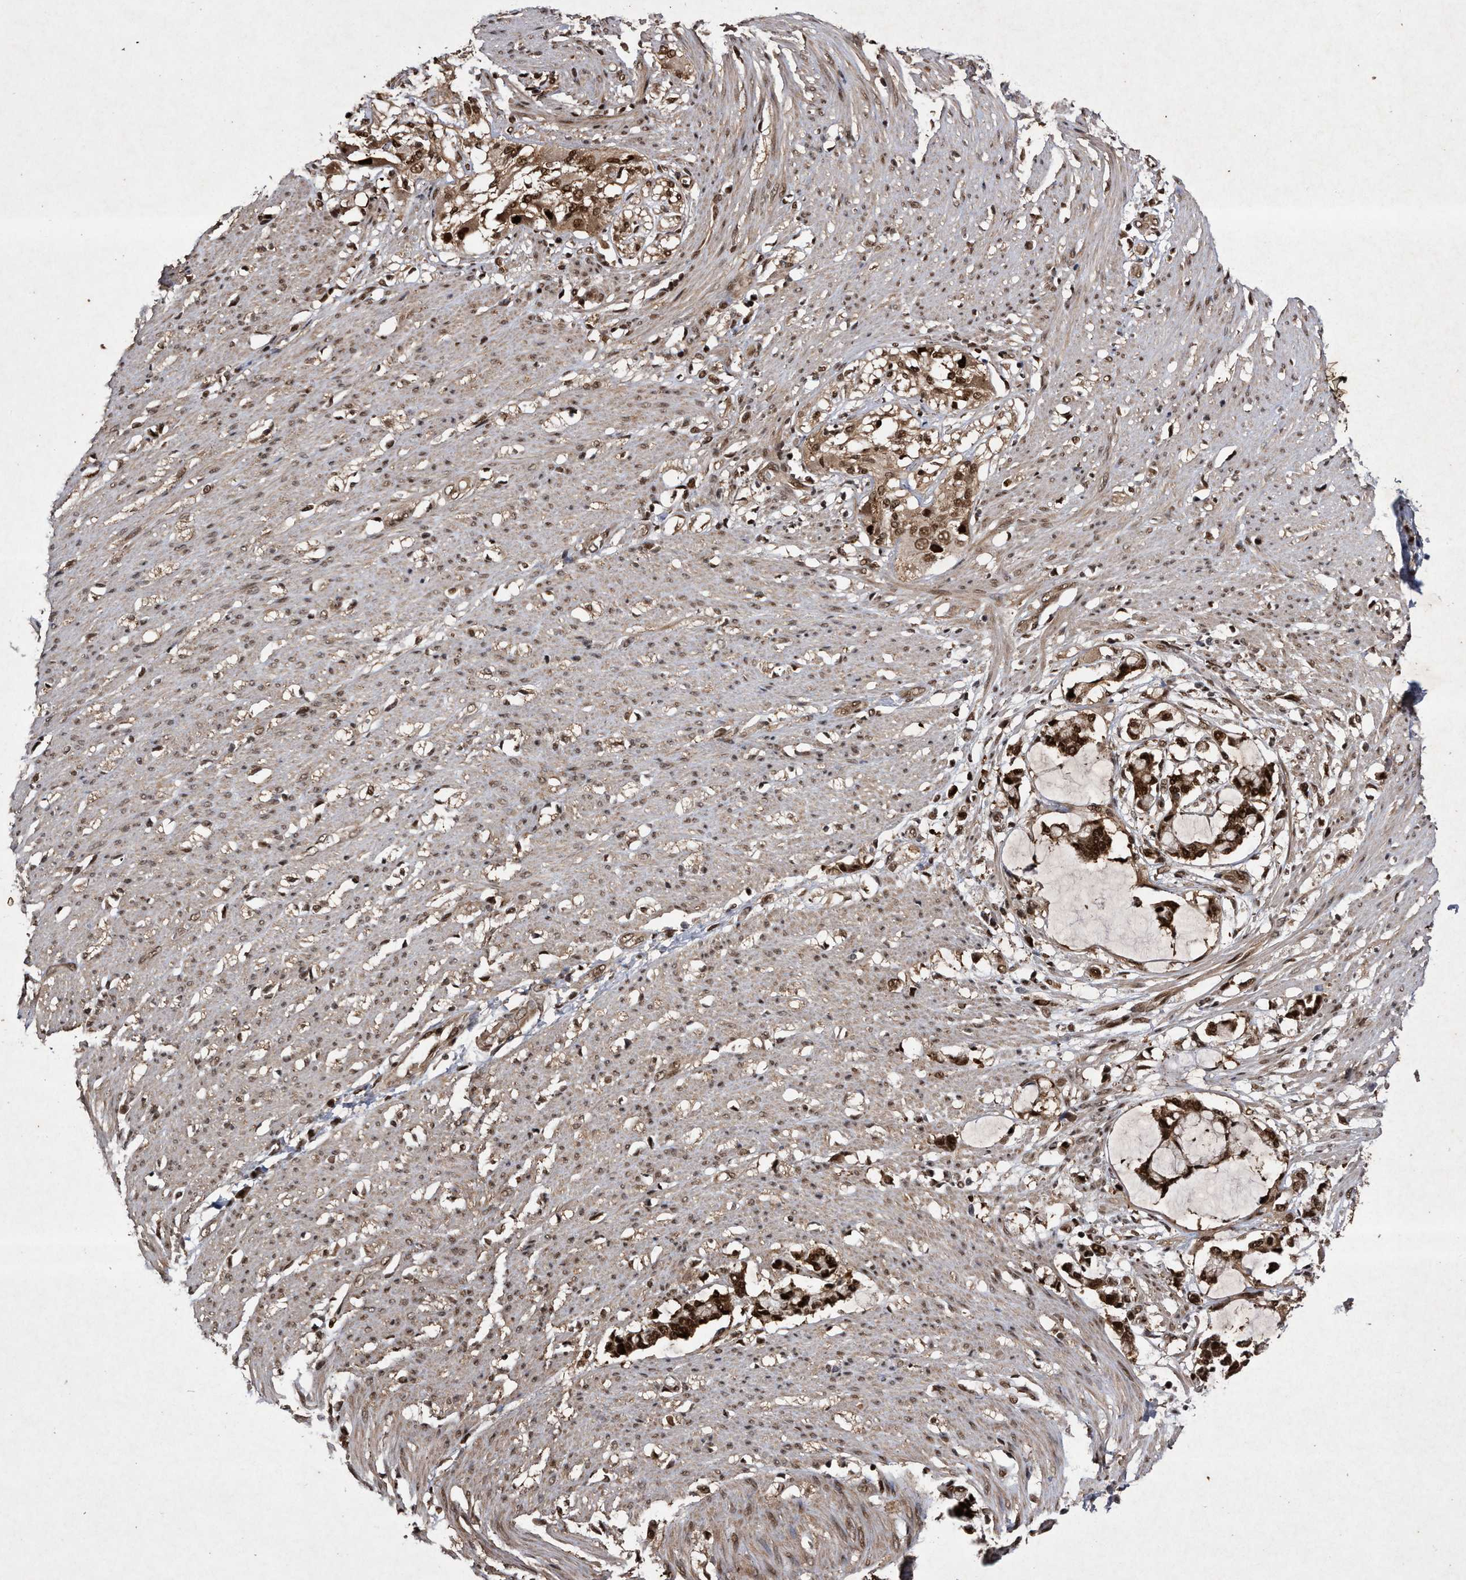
{"staining": {"intensity": "moderate", "quantity": "25%-75%", "location": "cytoplasmic/membranous,nuclear"}, "tissue": "smooth muscle", "cell_type": "Smooth muscle cells", "image_type": "normal", "snomed": [{"axis": "morphology", "description": "Normal tissue, NOS"}, {"axis": "morphology", "description": "Adenocarcinoma, NOS"}, {"axis": "topography", "description": "Colon"}, {"axis": "topography", "description": "Peripheral nerve tissue"}], "caption": "Human smooth muscle stained with a brown dye demonstrates moderate cytoplasmic/membranous,nuclear positive positivity in about 25%-75% of smooth muscle cells.", "gene": "RAD23B", "patient": {"sex": "male", "age": 14}}